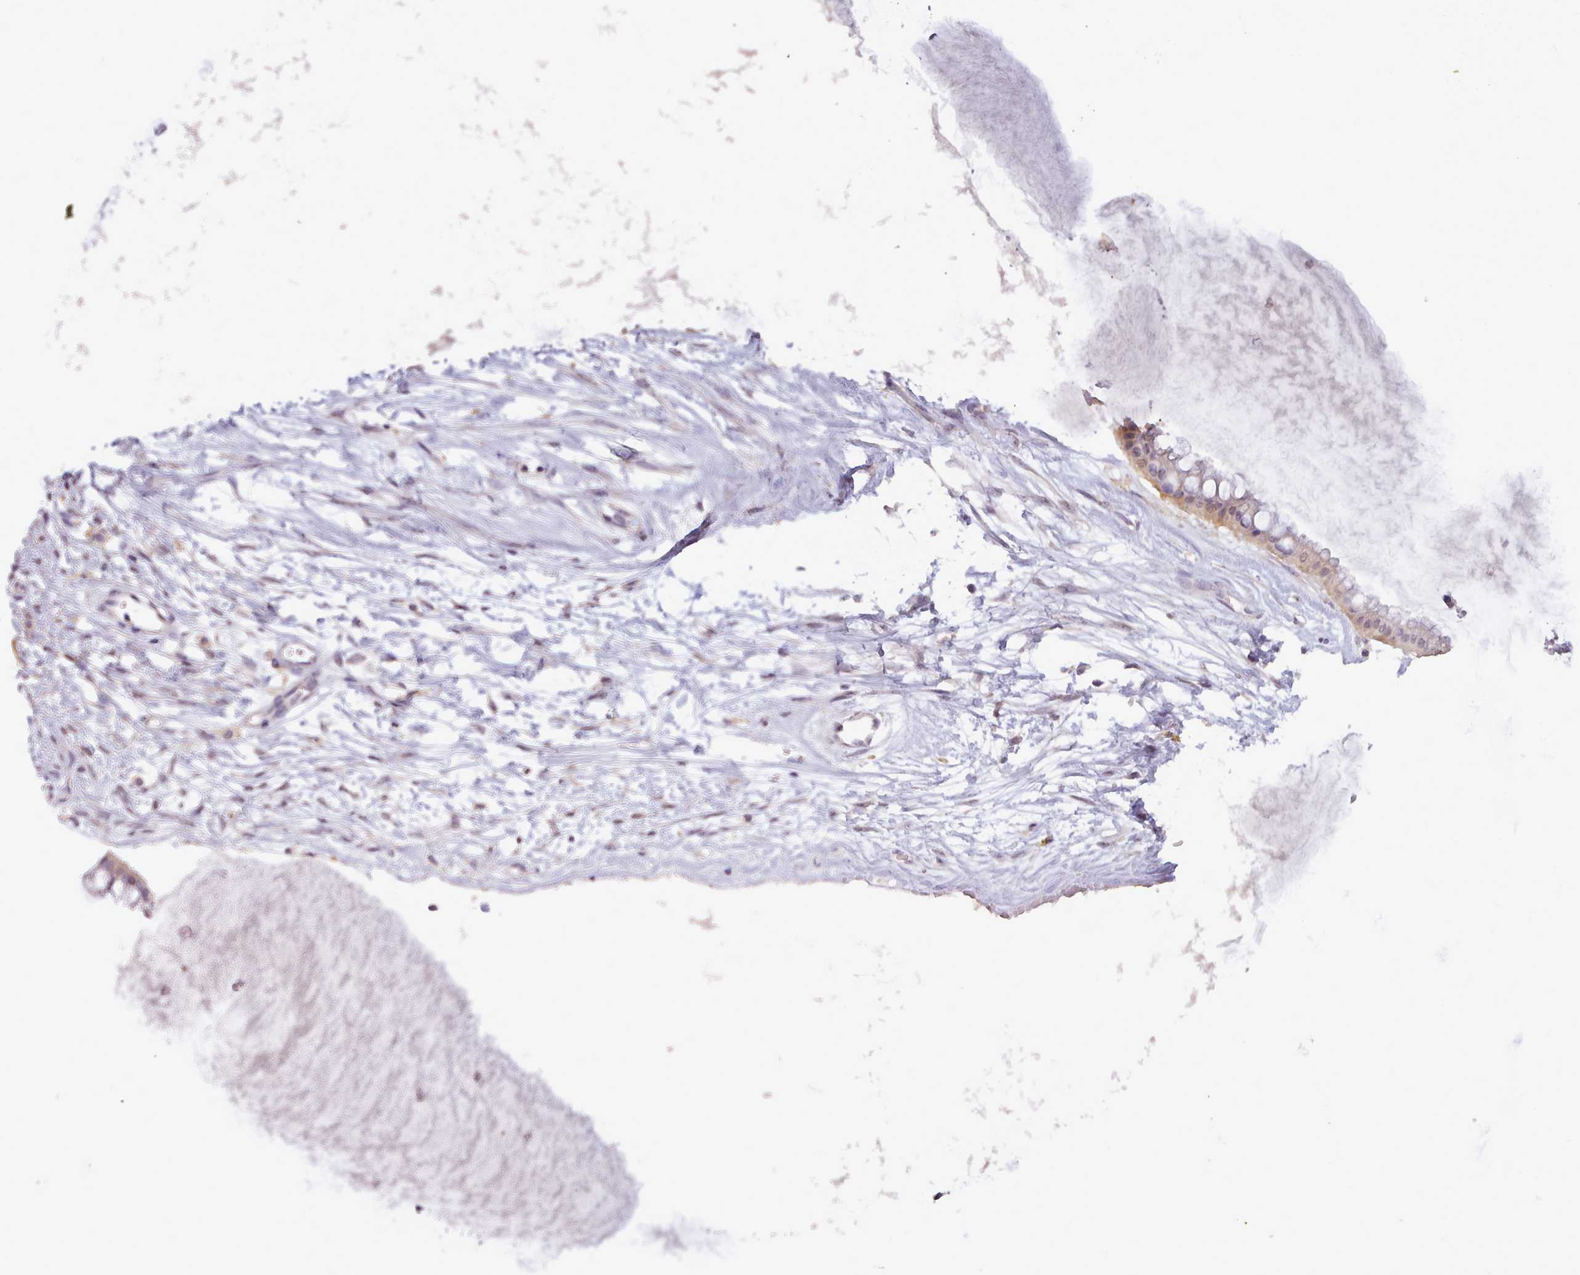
{"staining": {"intensity": "moderate", "quantity": "<25%", "location": "cytoplasmic/membranous,nuclear"}, "tissue": "ovarian cancer", "cell_type": "Tumor cells", "image_type": "cancer", "snomed": [{"axis": "morphology", "description": "Cystadenocarcinoma, mucinous, NOS"}, {"axis": "topography", "description": "Ovary"}], "caption": "Immunohistochemical staining of ovarian mucinous cystadenocarcinoma displays low levels of moderate cytoplasmic/membranous and nuclear staining in about <25% of tumor cells.", "gene": "ARL17A", "patient": {"sex": "female", "age": 73}}